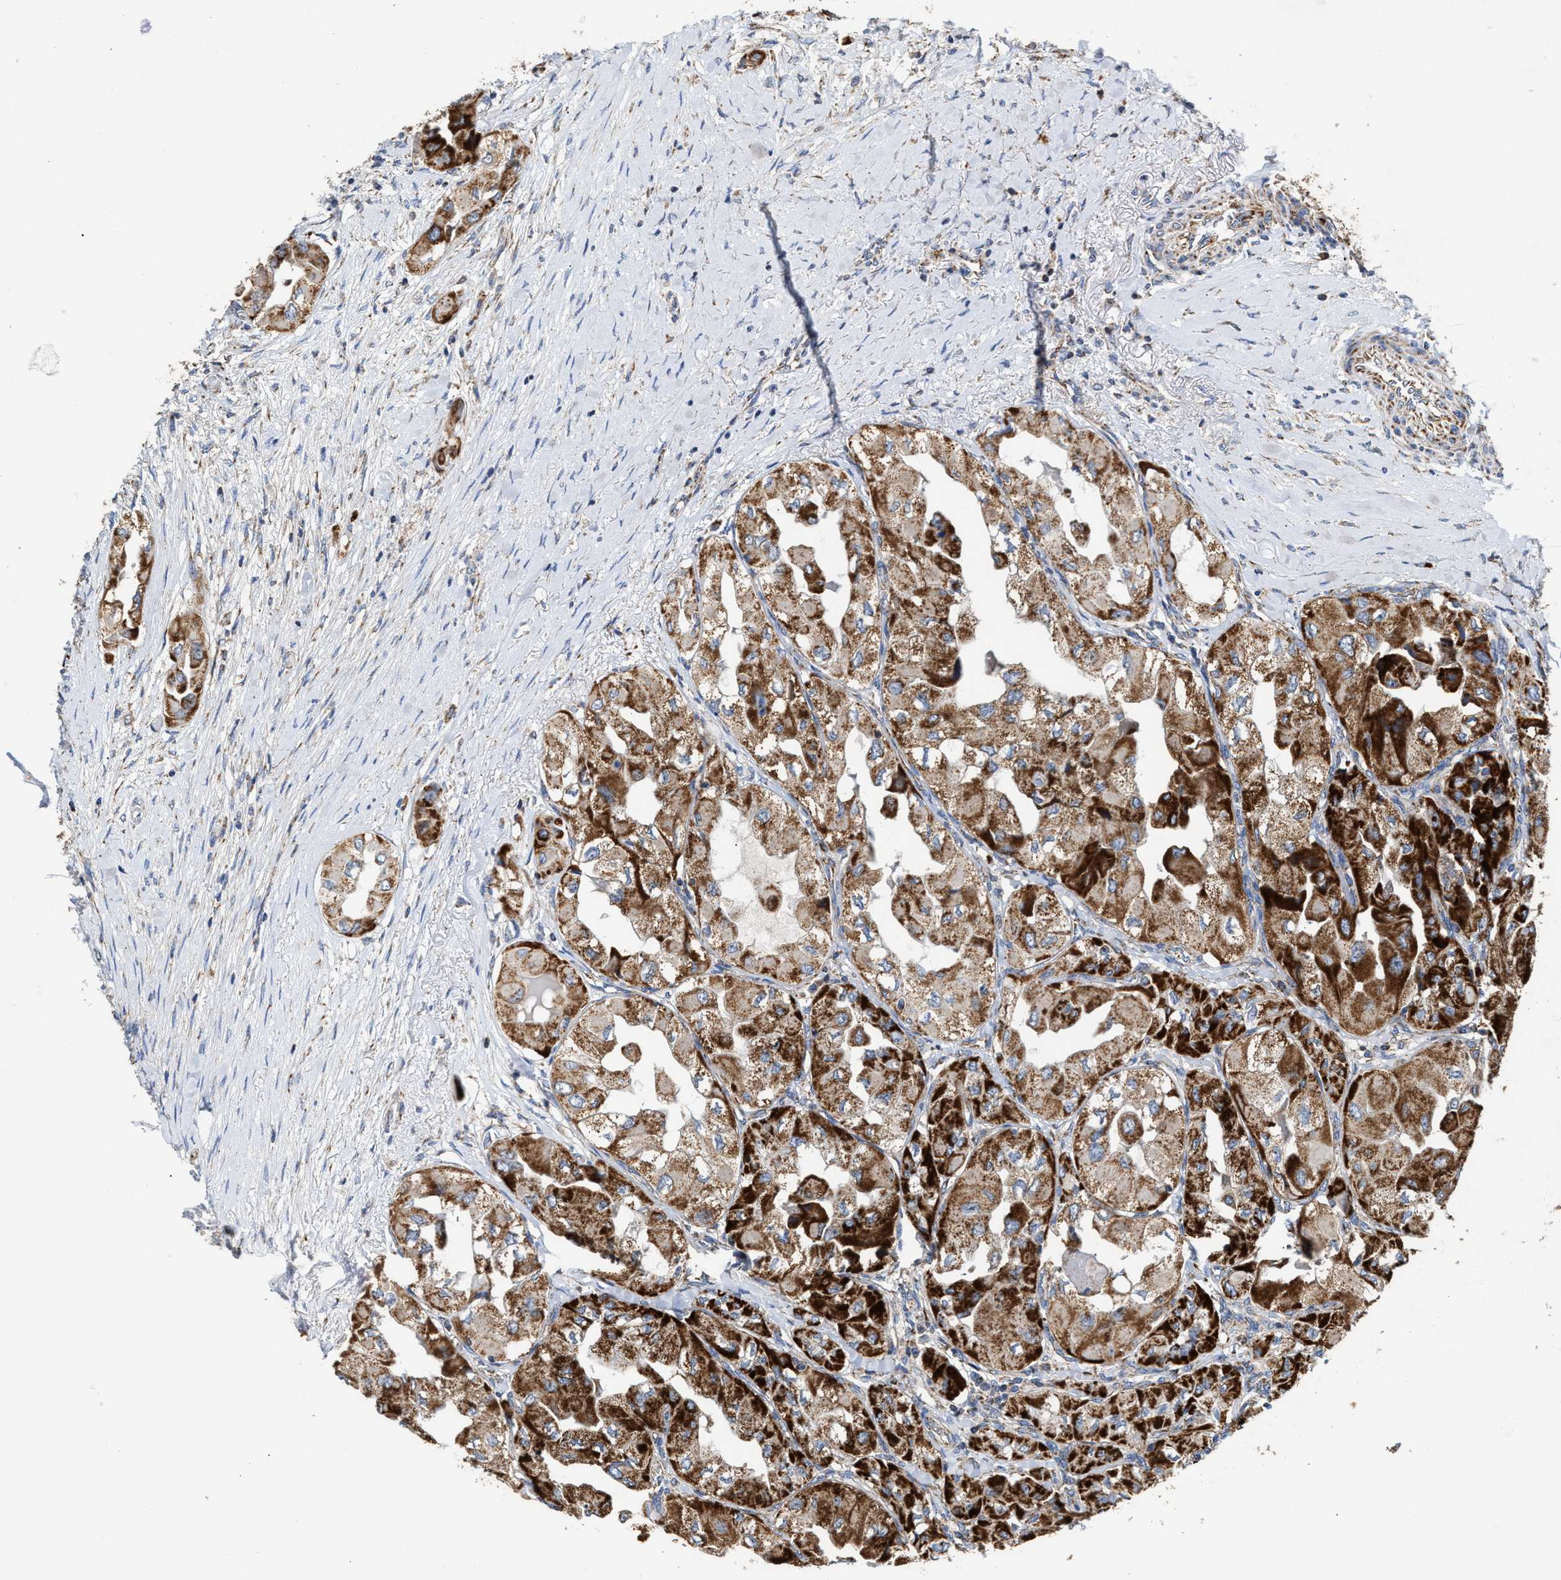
{"staining": {"intensity": "strong", "quantity": ">75%", "location": "cytoplasmic/membranous"}, "tissue": "thyroid cancer", "cell_type": "Tumor cells", "image_type": "cancer", "snomed": [{"axis": "morphology", "description": "Papillary adenocarcinoma, NOS"}, {"axis": "topography", "description": "Thyroid gland"}], "caption": "Papillary adenocarcinoma (thyroid) stained with DAB (3,3'-diaminobenzidine) IHC displays high levels of strong cytoplasmic/membranous expression in about >75% of tumor cells.", "gene": "MECR", "patient": {"sex": "female", "age": 59}}